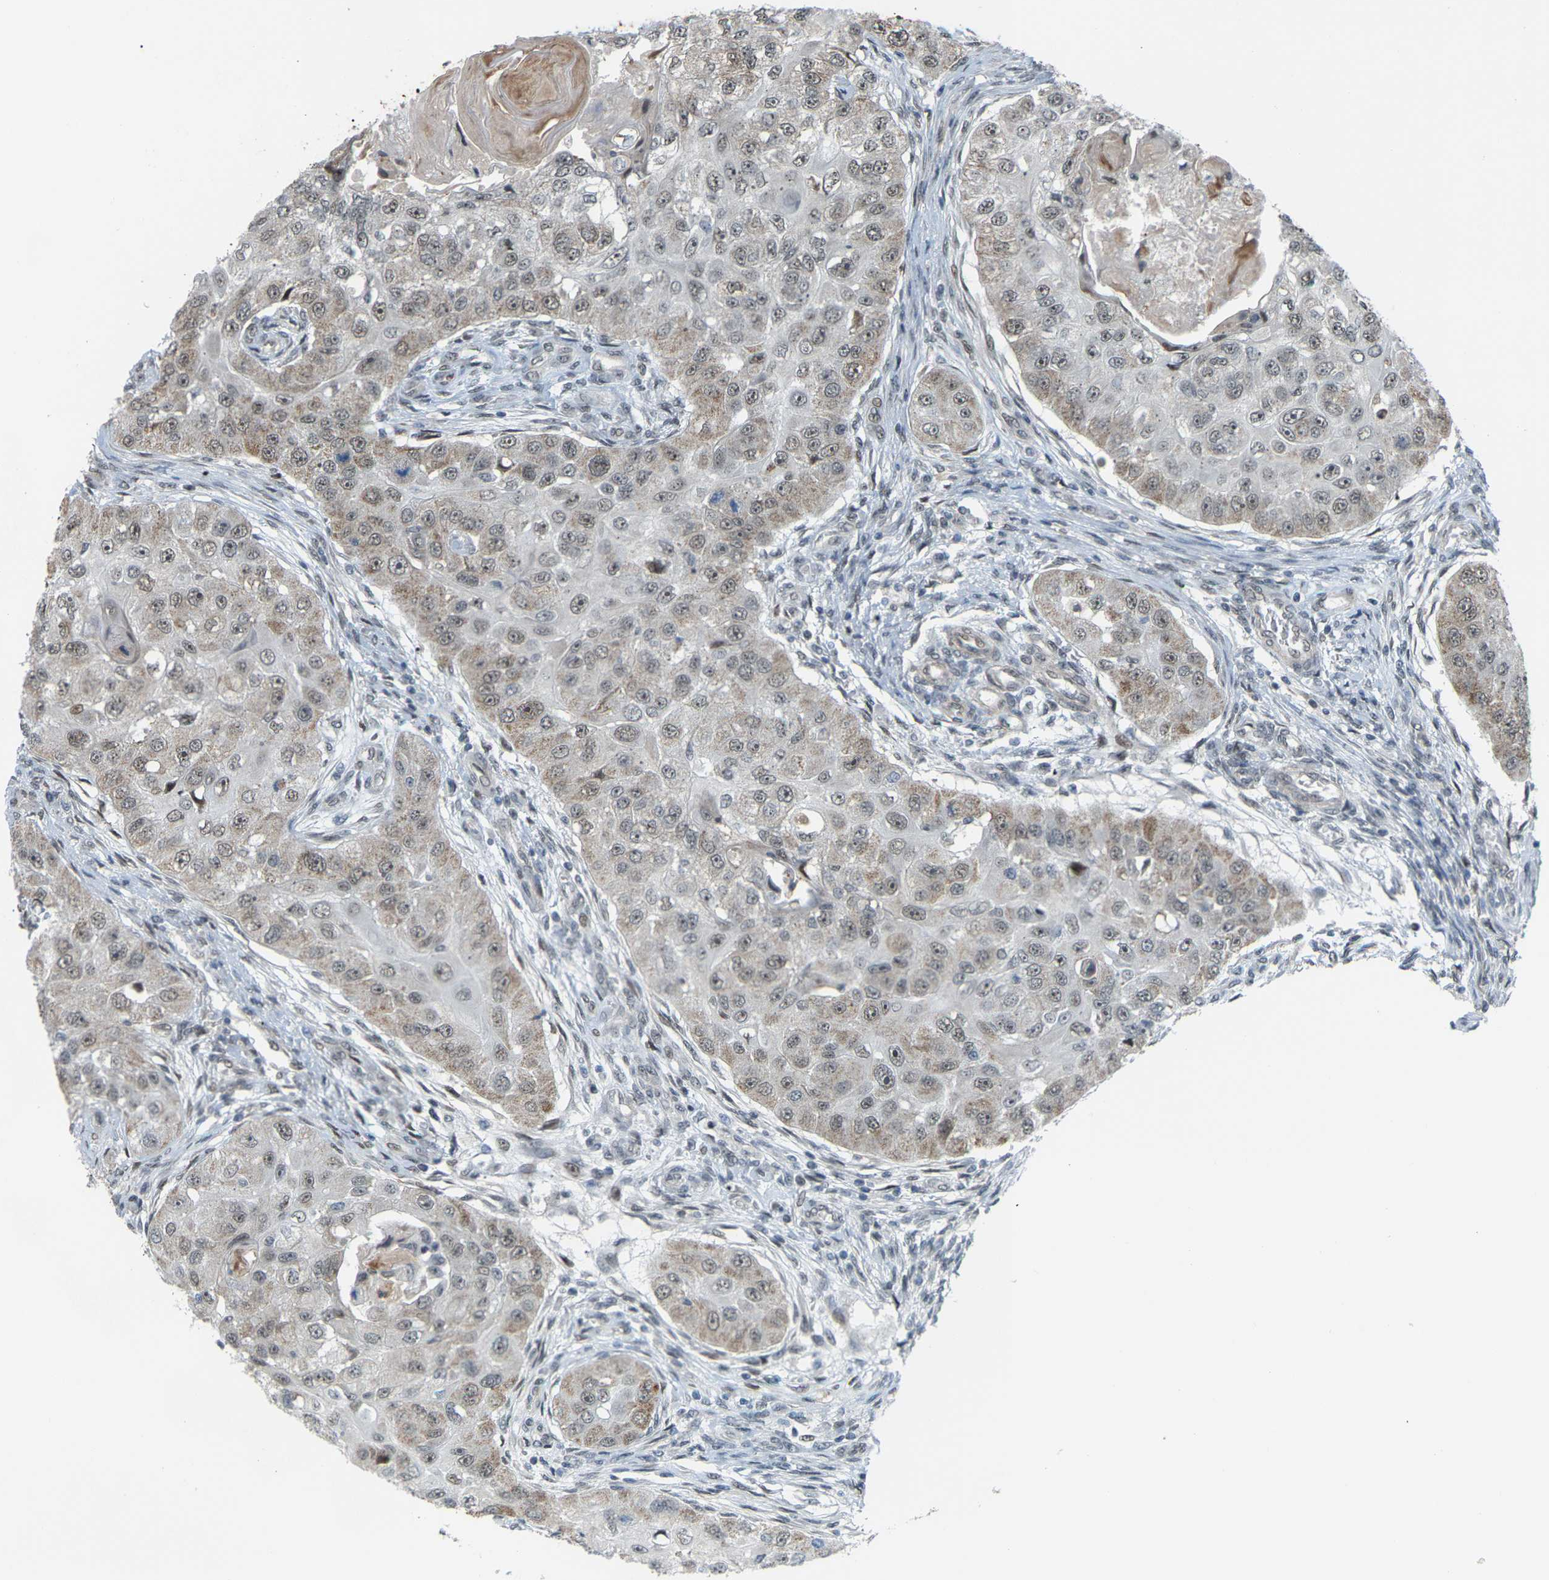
{"staining": {"intensity": "weak", "quantity": "<25%", "location": "cytoplasmic/membranous"}, "tissue": "head and neck cancer", "cell_type": "Tumor cells", "image_type": "cancer", "snomed": [{"axis": "morphology", "description": "Normal tissue, NOS"}, {"axis": "morphology", "description": "Squamous cell carcinoma, NOS"}, {"axis": "topography", "description": "Skeletal muscle"}, {"axis": "topography", "description": "Head-Neck"}], "caption": "Tumor cells are negative for protein expression in human head and neck squamous cell carcinoma.", "gene": "CROT", "patient": {"sex": "male", "age": 51}}